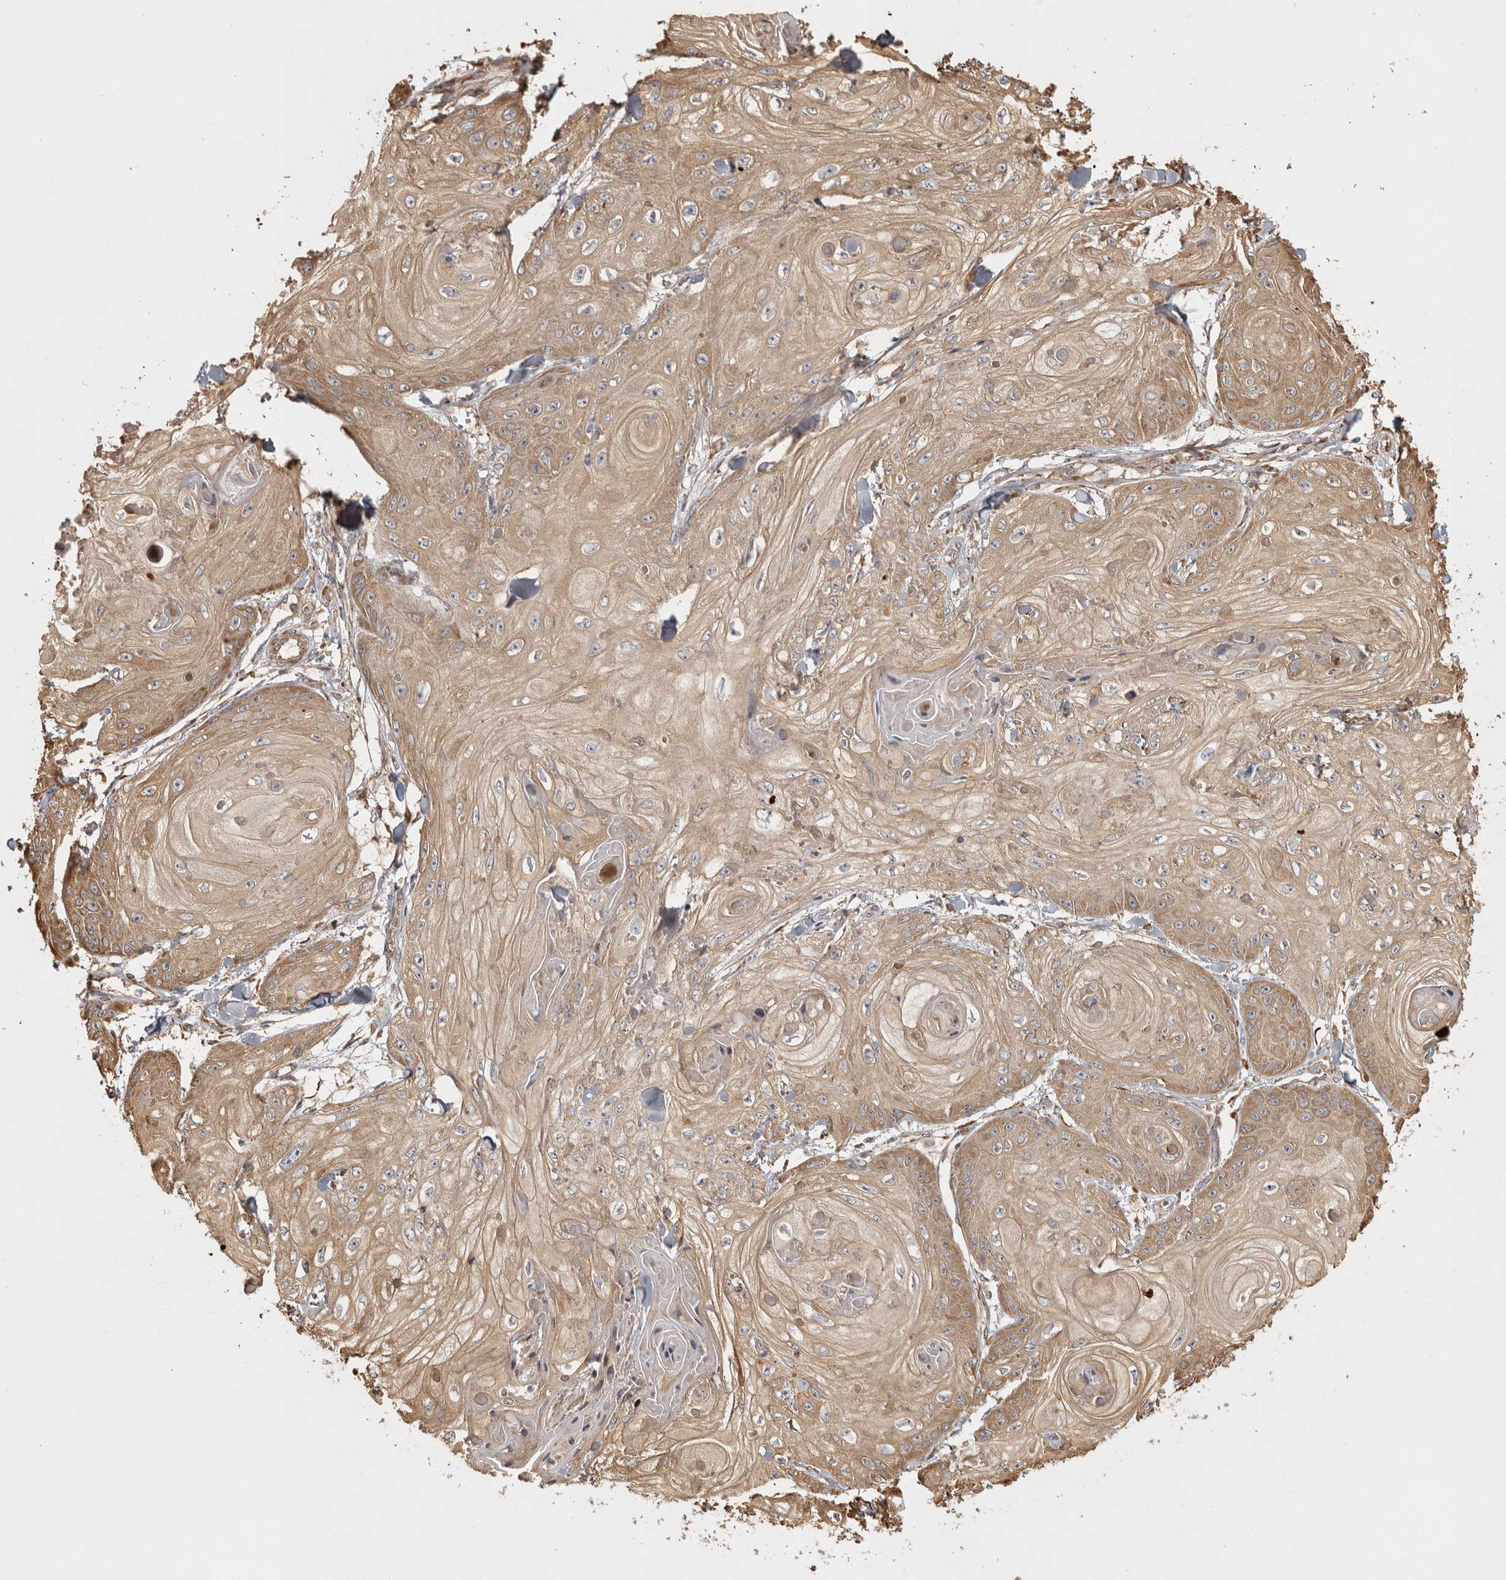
{"staining": {"intensity": "moderate", "quantity": ">75%", "location": "cytoplasmic/membranous"}, "tissue": "skin cancer", "cell_type": "Tumor cells", "image_type": "cancer", "snomed": [{"axis": "morphology", "description": "Squamous cell carcinoma, NOS"}, {"axis": "topography", "description": "Skin"}], "caption": "The immunohistochemical stain shows moderate cytoplasmic/membranous positivity in tumor cells of skin cancer tissue. (IHC, brightfield microscopy, high magnification).", "gene": "CAMSAP2", "patient": {"sex": "female", "age": 88}}